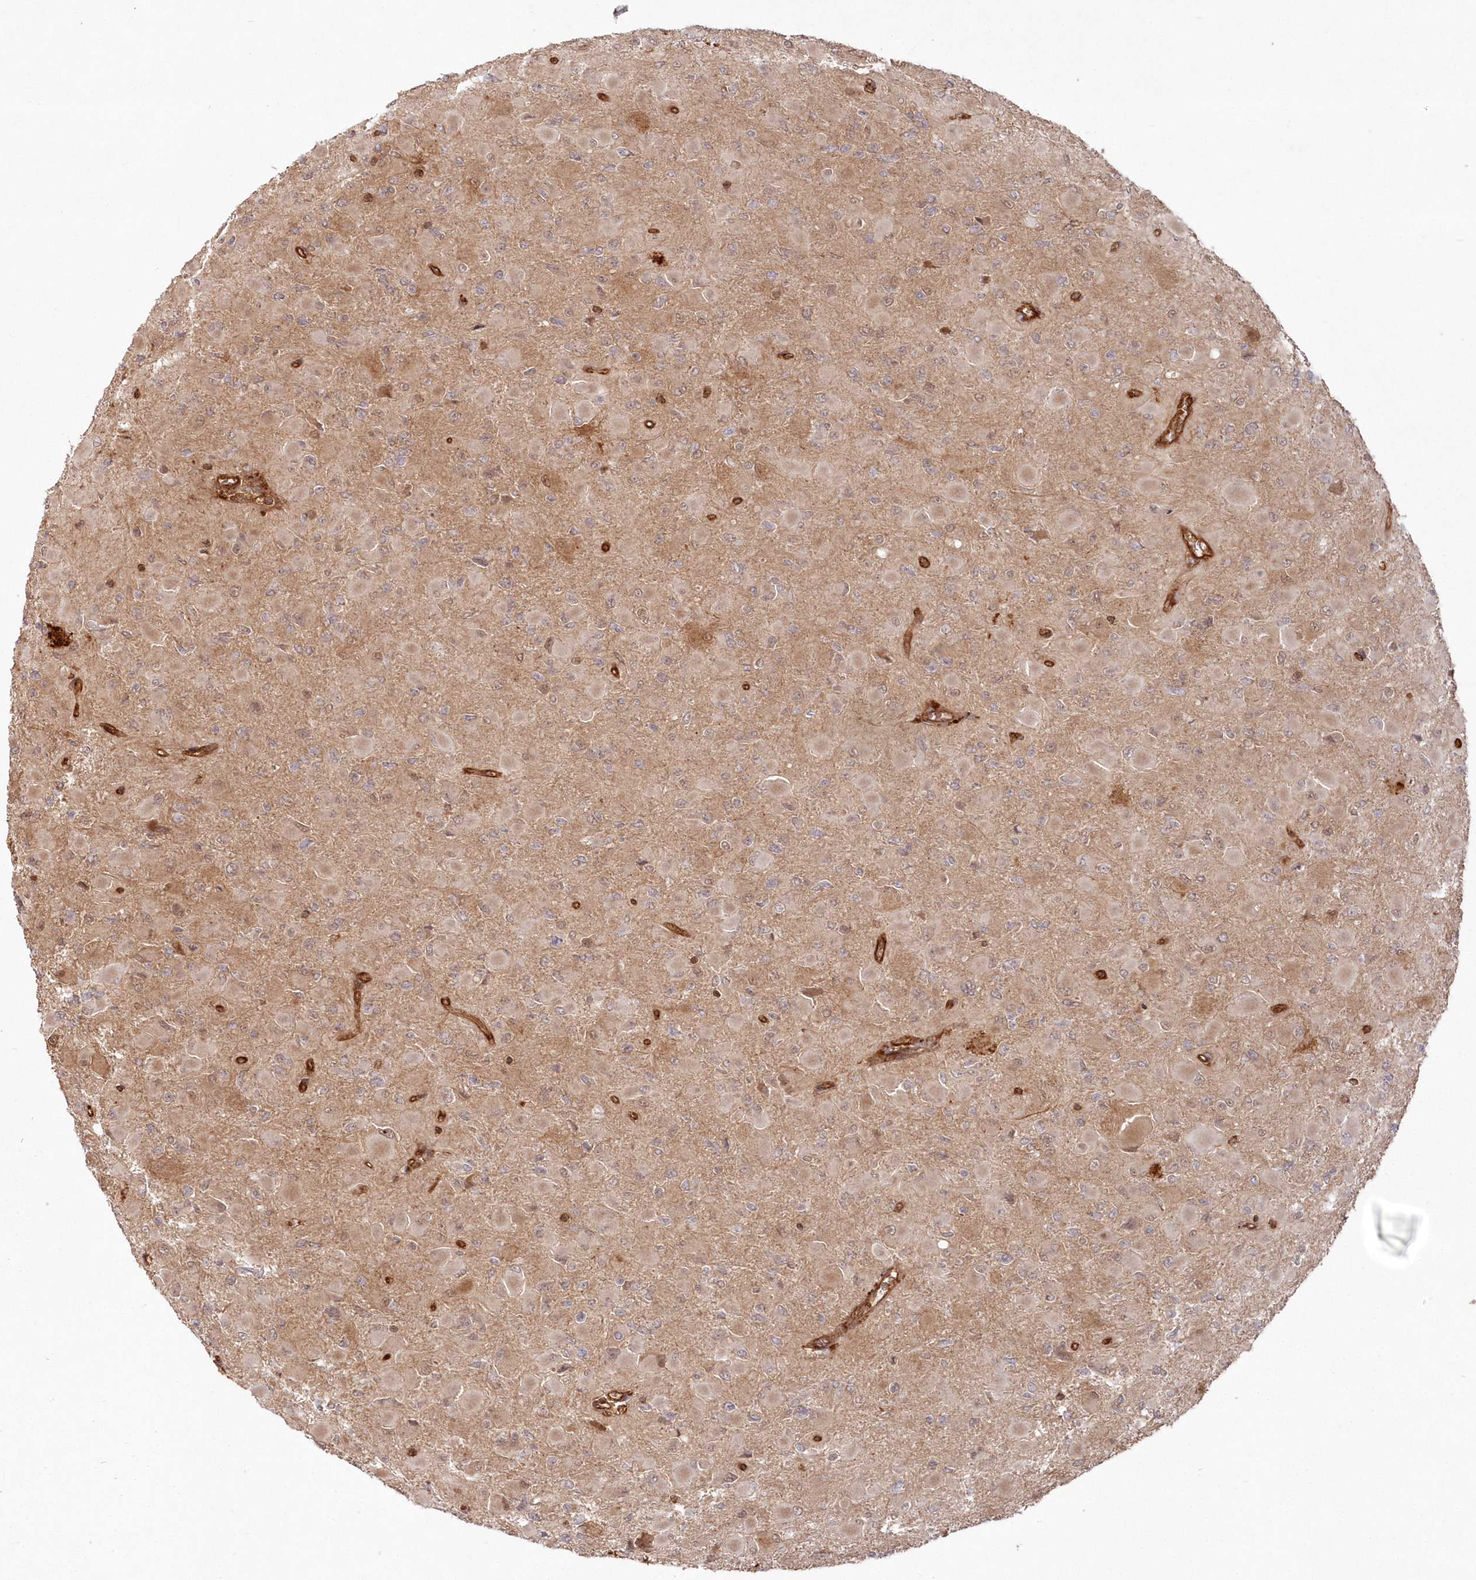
{"staining": {"intensity": "weak", "quantity": "25%-75%", "location": "cytoplasmic/membranous"}, "tissue": "glioma", "cell_type": "Tumor cells", "image_type": "cancer", "snomed": [{"axis": "morphology", "description": "Glioma, malignant, High grade"}, {"axis": "topography", "description": "Cerebral cortex"}], "caption": "Malignant glioma (high-grade) tissue demonstrates weak cytoplasmic/membranous staining in about 25%-75% of tumor cells", "gene": "RGCC", "patient": {"sex": "female", "age": 36}}